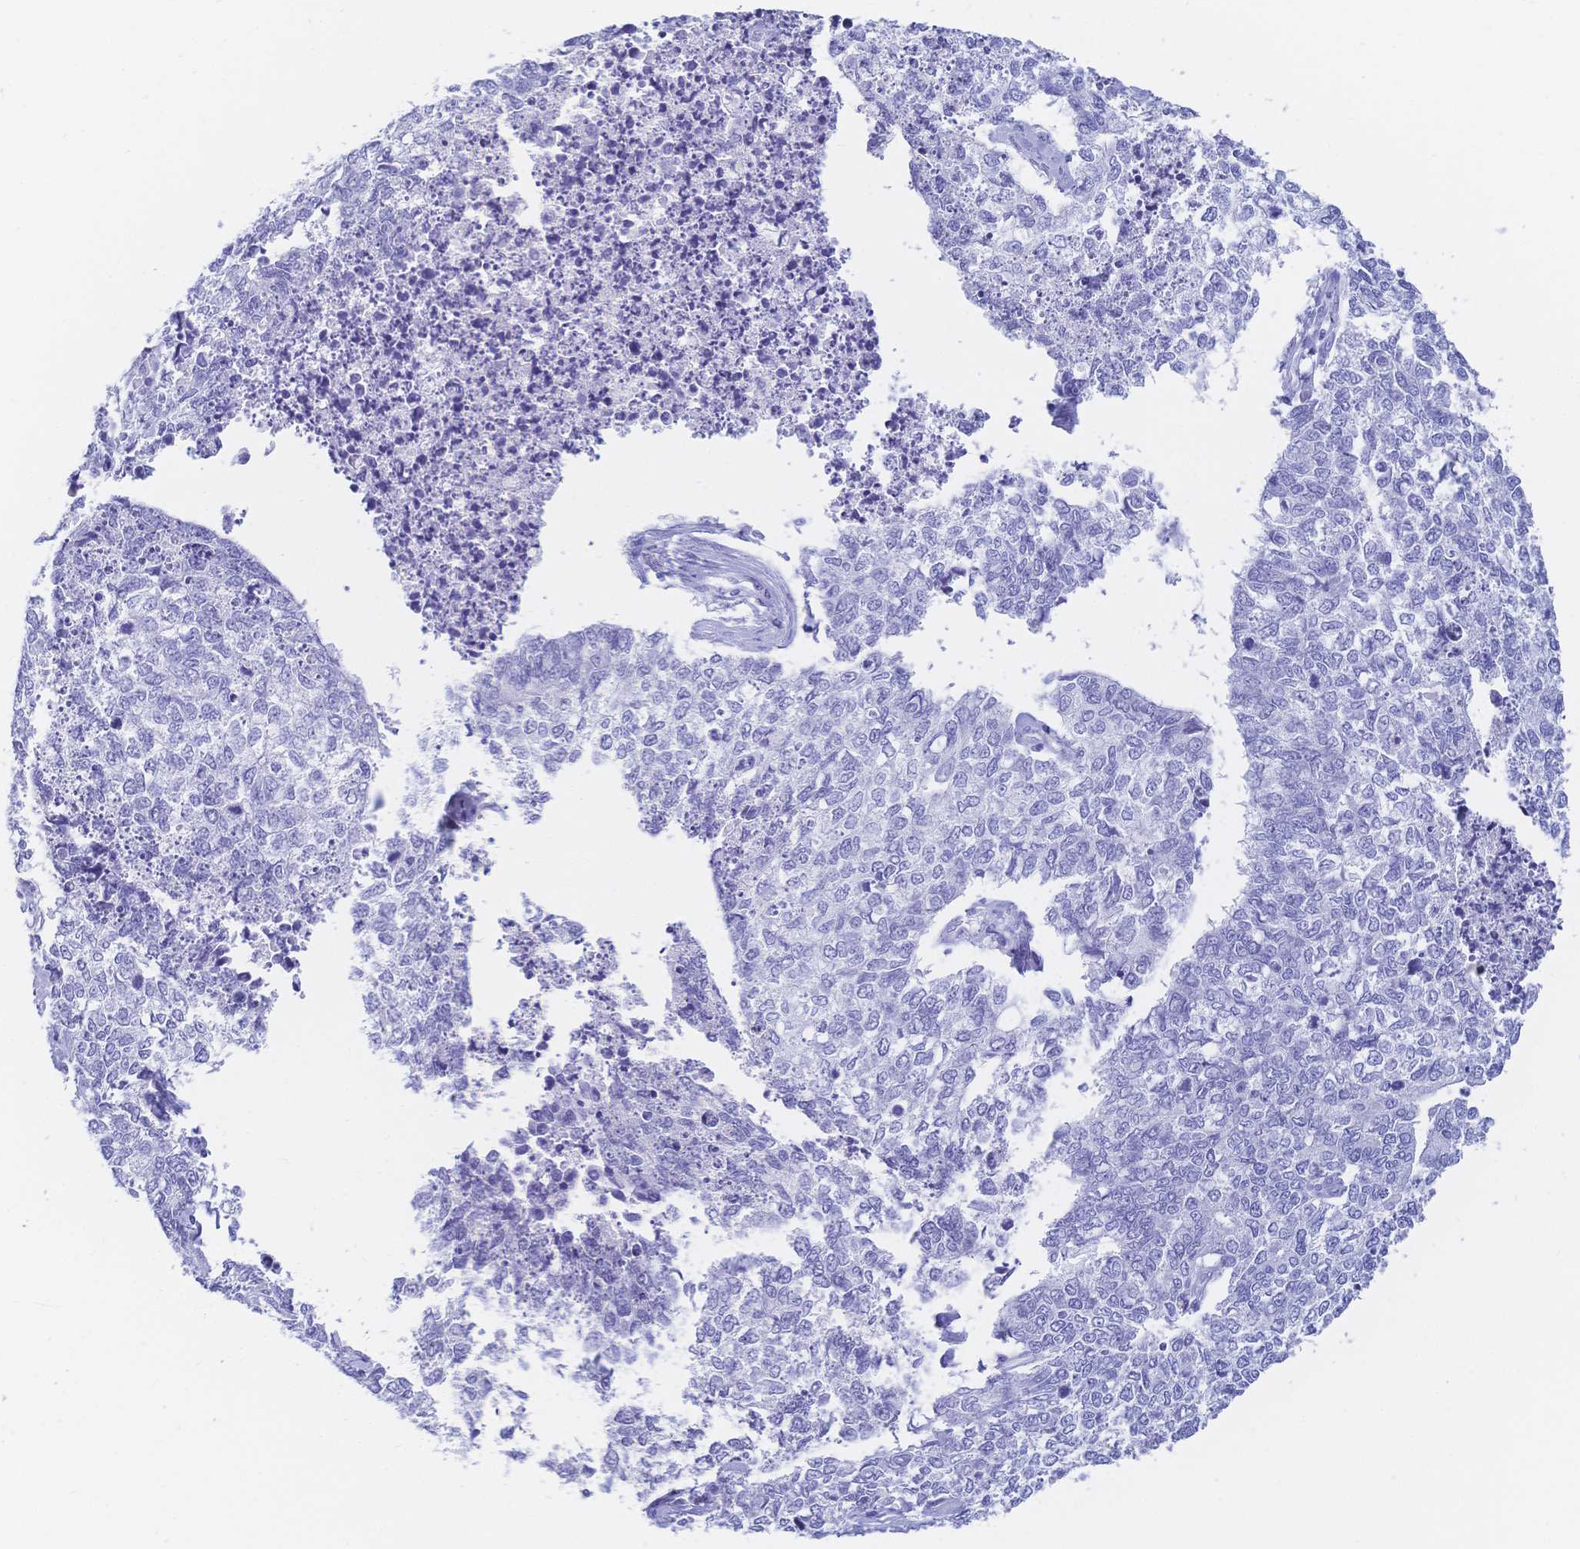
{"staining": {"intensity": "negative", "quantity": "none", "location": "none"}, "tissue": "cervical cancer", "cell_type": "Tumor cells", "image_type": "cancer", "snomed": [{"axis": "morphology", "description": "Adenocarcinoma, NOS"}, {"axis": "topography", "description": "Cervix"}], "caption": "Immunohistochemistry of cervical adenocarcinoma exhibits no expression in tumor cells.", "gene": "MEP1B", "patient": {"sex": "female", "age": 63}}